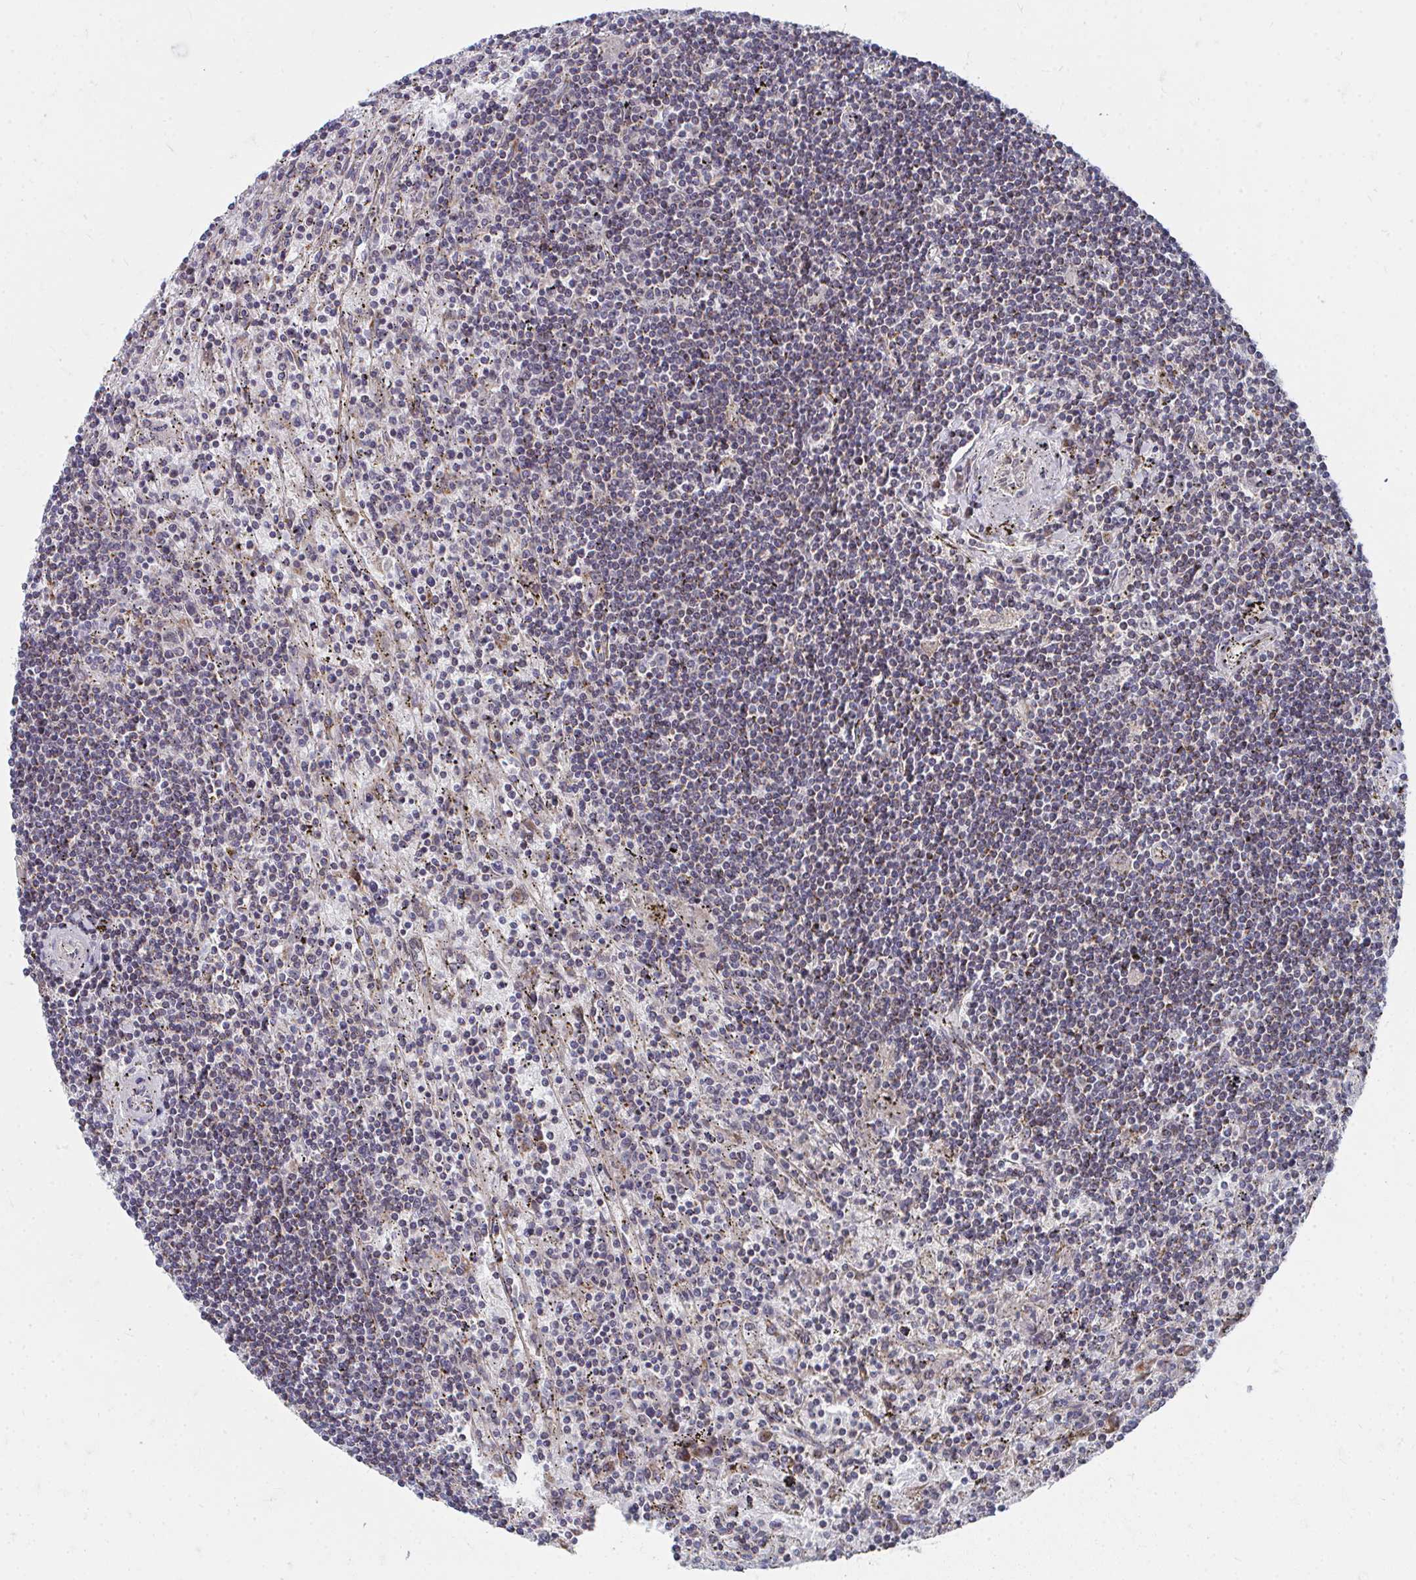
{"staining": {"intensity": "weak", "quantity": "<25%", "location": "cytoplasmic/membranous"}, "tissue": "lymphoma", "cell_type": "Tumor cells", "image_type": "cancer", "snomed": [{"axis": "morphology", "description": "Malignant lymphoma, non-Hodgkin's type, Low grade"}, {"axis": "topography", "description": "Spleen"}], "caption": "A histopathology image of lymphoma stained for a protein displays no brown staining in tumor cells.", "gene": "PEX3", "patient": {"sex": "male", "age": 76}}